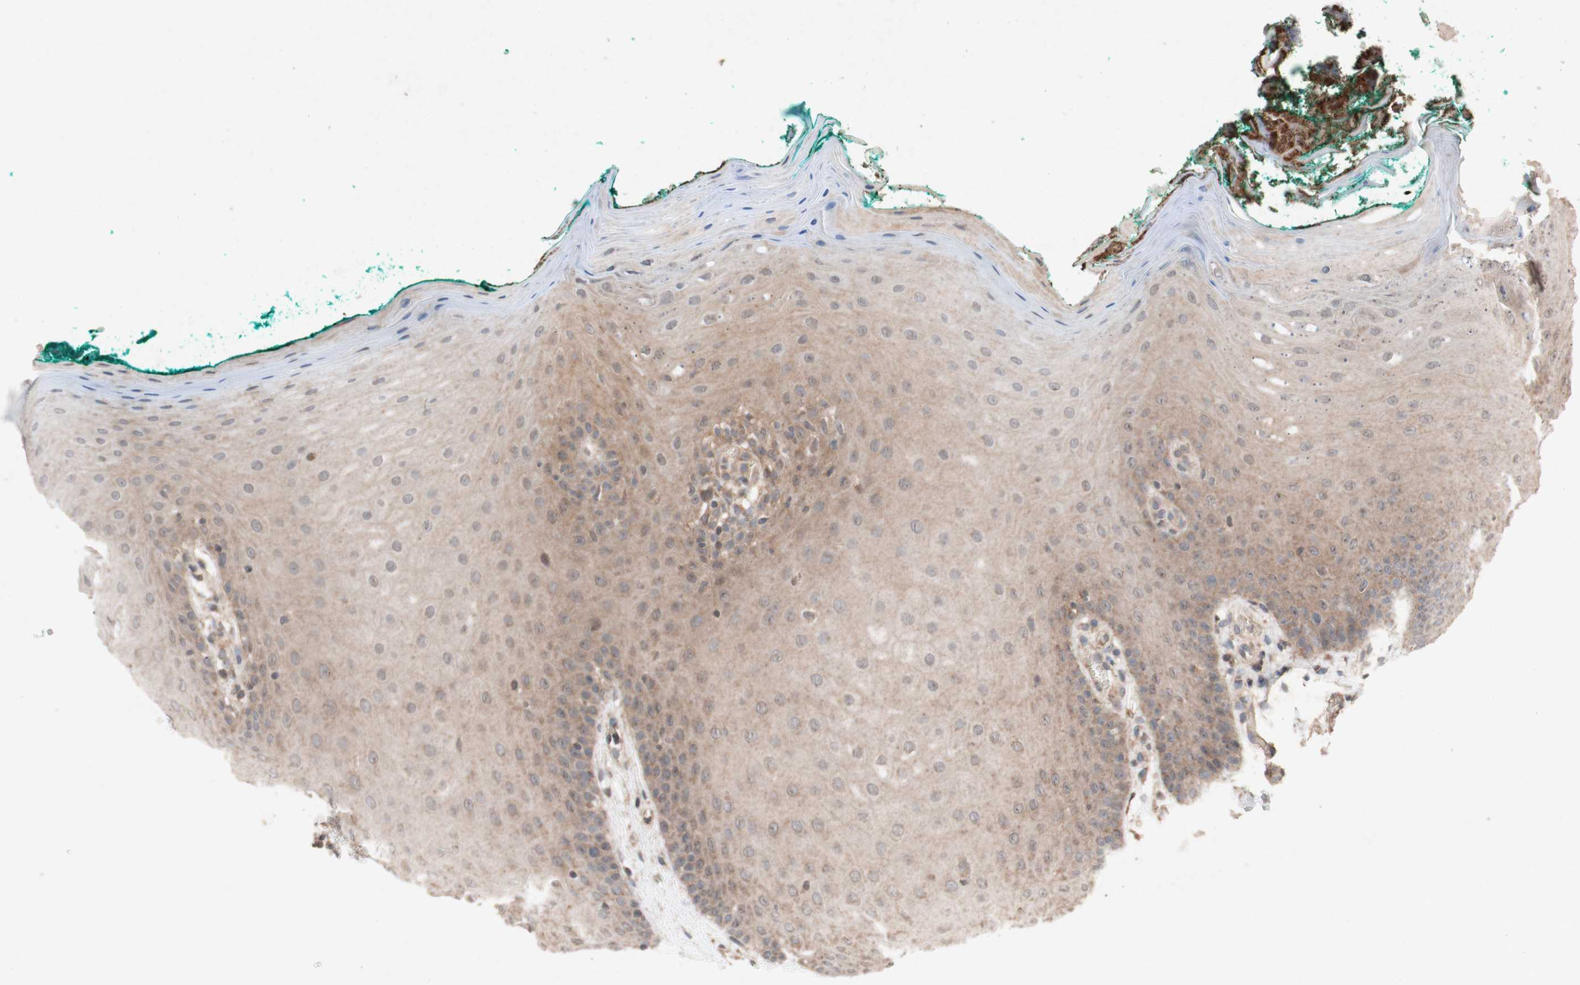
{"staining": {"intensity": "weak", "quantity": "25%-75%", "location": "cytoplasmic/membranous"}, "tissue": "oral mucosa", "cell_type": "Squamous epithelial cells", "image_type": "normal", "snomed": [{"axis": "morphology", "description": "Normal tissue, NOS"}, {"axis": "topography", "description": "Skeletal muscle"}, {"axis": "topography", "description": "Oral tissue"}], "caption": "This micrograph exhibits immunohistochemistry staining of benign human oral mucosa, with low weak cytoplasmic/membranous staining in approximately 25%-75% of squamous epithelial cells.", "gene": "ATP6V1F", "patient": {"sex": "male", "age": 58}}